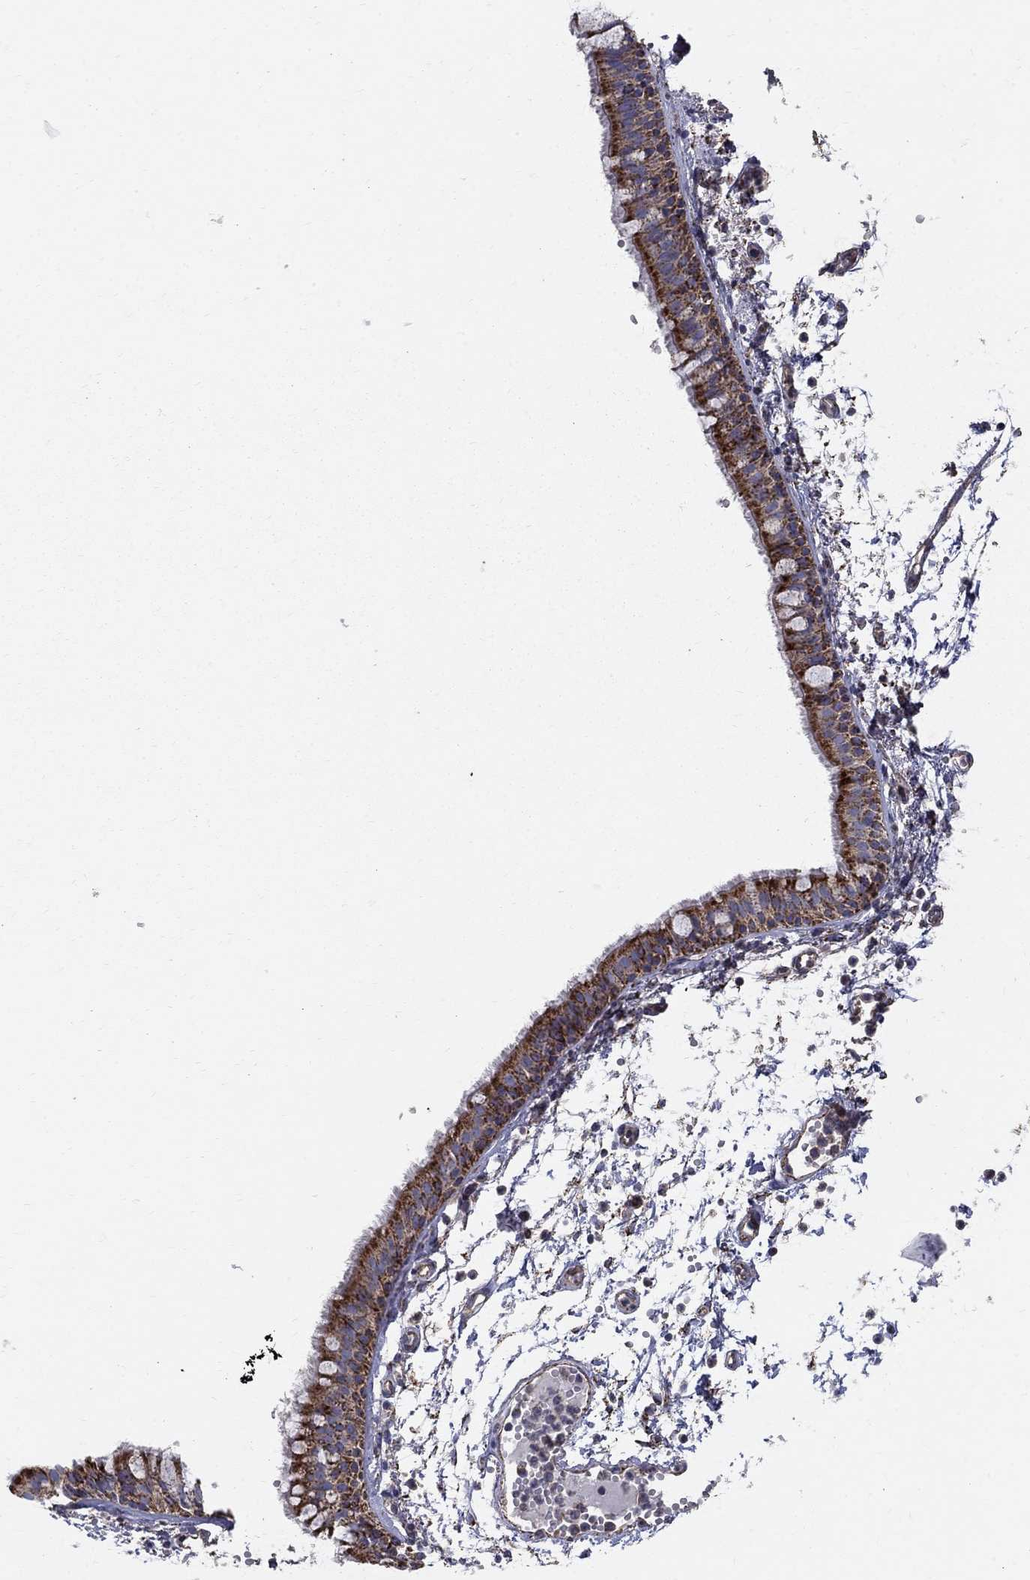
{"staining": {"intensity": "strong", "quantity": ">75%", "location": "cytoplasmic/membranous"}, "tissue": "bronchus", "cell_type": "Respiratory epithelial cells", "image_type": "normal", "snomed": [{"axis": "morphology", "description": "Normal tissue, NOS"}, {"axis": "topography", "description": "Cartilage tissue"}, {"axis": "topography", "description": "Bronchus"}], "caption": "Immunohistochemistry histopathology image of benign bronchus: bronchus stained using immunohistochemistry demonstrates high levels of strong protein expression localized specifically in the cytoplasmic/membranous of respiratory epithelial cells, appearing as a cytoplasmic/membranous brown color.", "gene": "GCSH", "patient": {"sex": "male", "age": 66}}